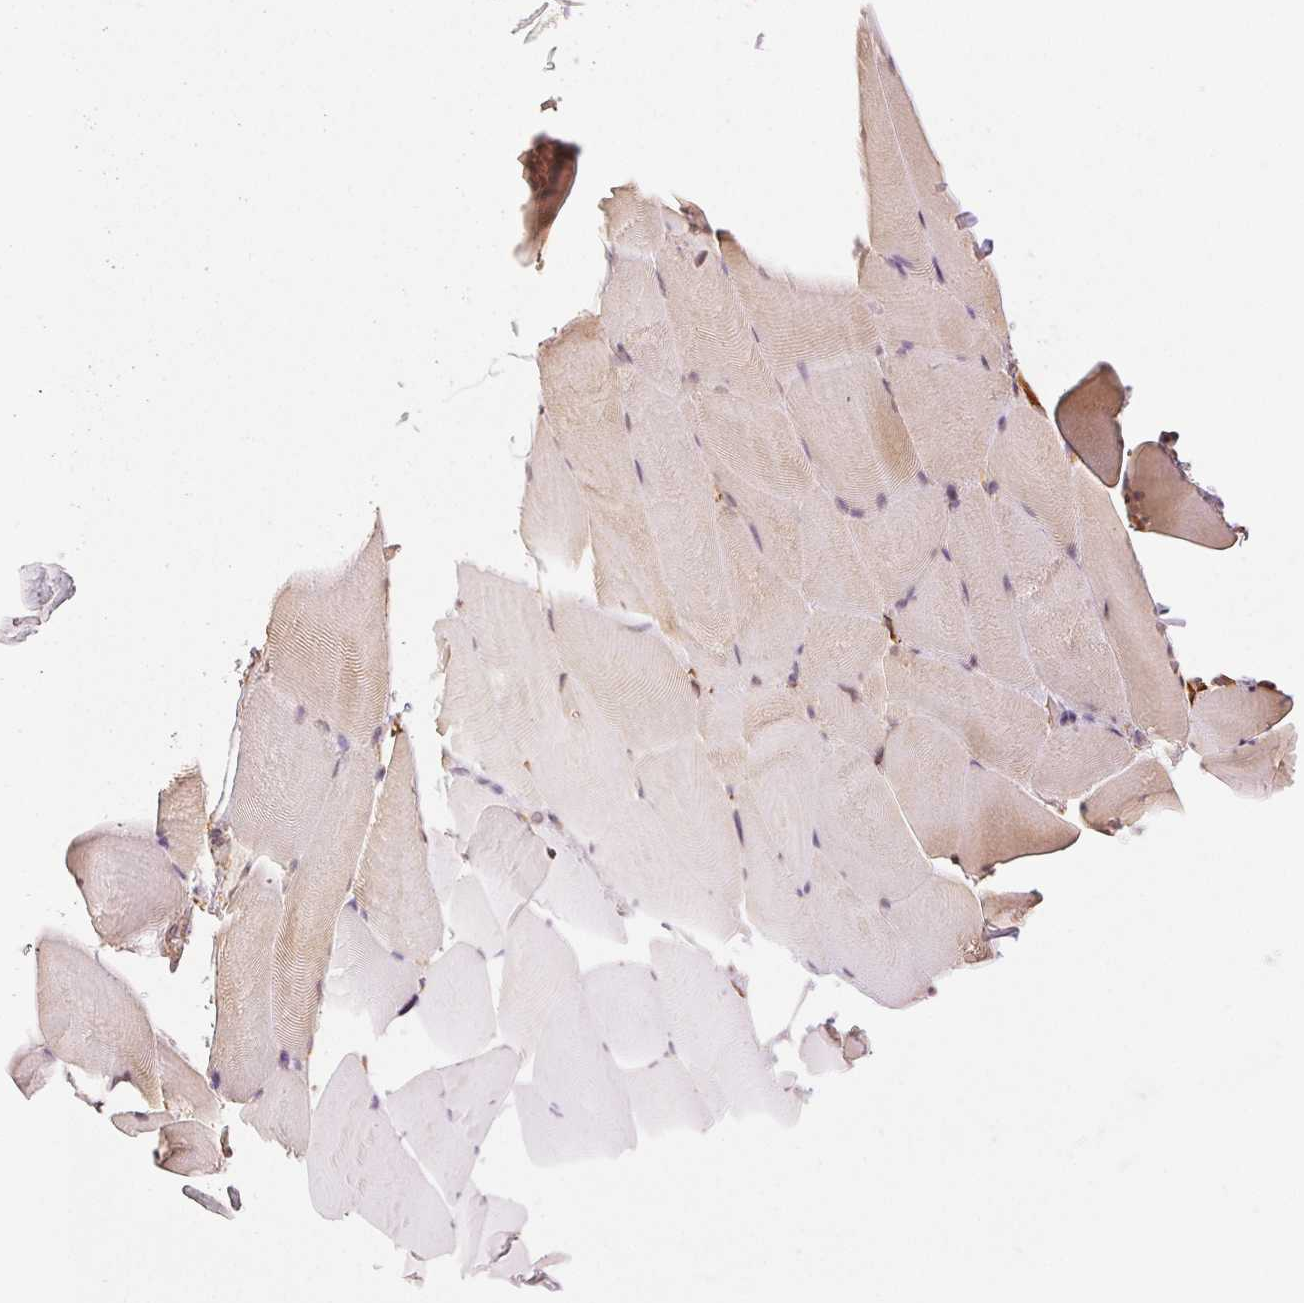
{"staining": {"intensity": "weak", "quantity": "<25%", "location": "cytoplasmic/membranous"}, "tissue": "skeletal muscle", "cell_type": "Myocytes", "image_type": "normal", "snomed": [{"axis": "morphology", "description": "Normal tissue, NOS"}, {"axis": "topography", "description": "Skeletal muscle"}], "caption": "The photomicrograph exhibits no staining of myocytes in unremarkable skeletal muscle.", "gene": "RCN3", "patient": {"sex": "female", "age": 64}}